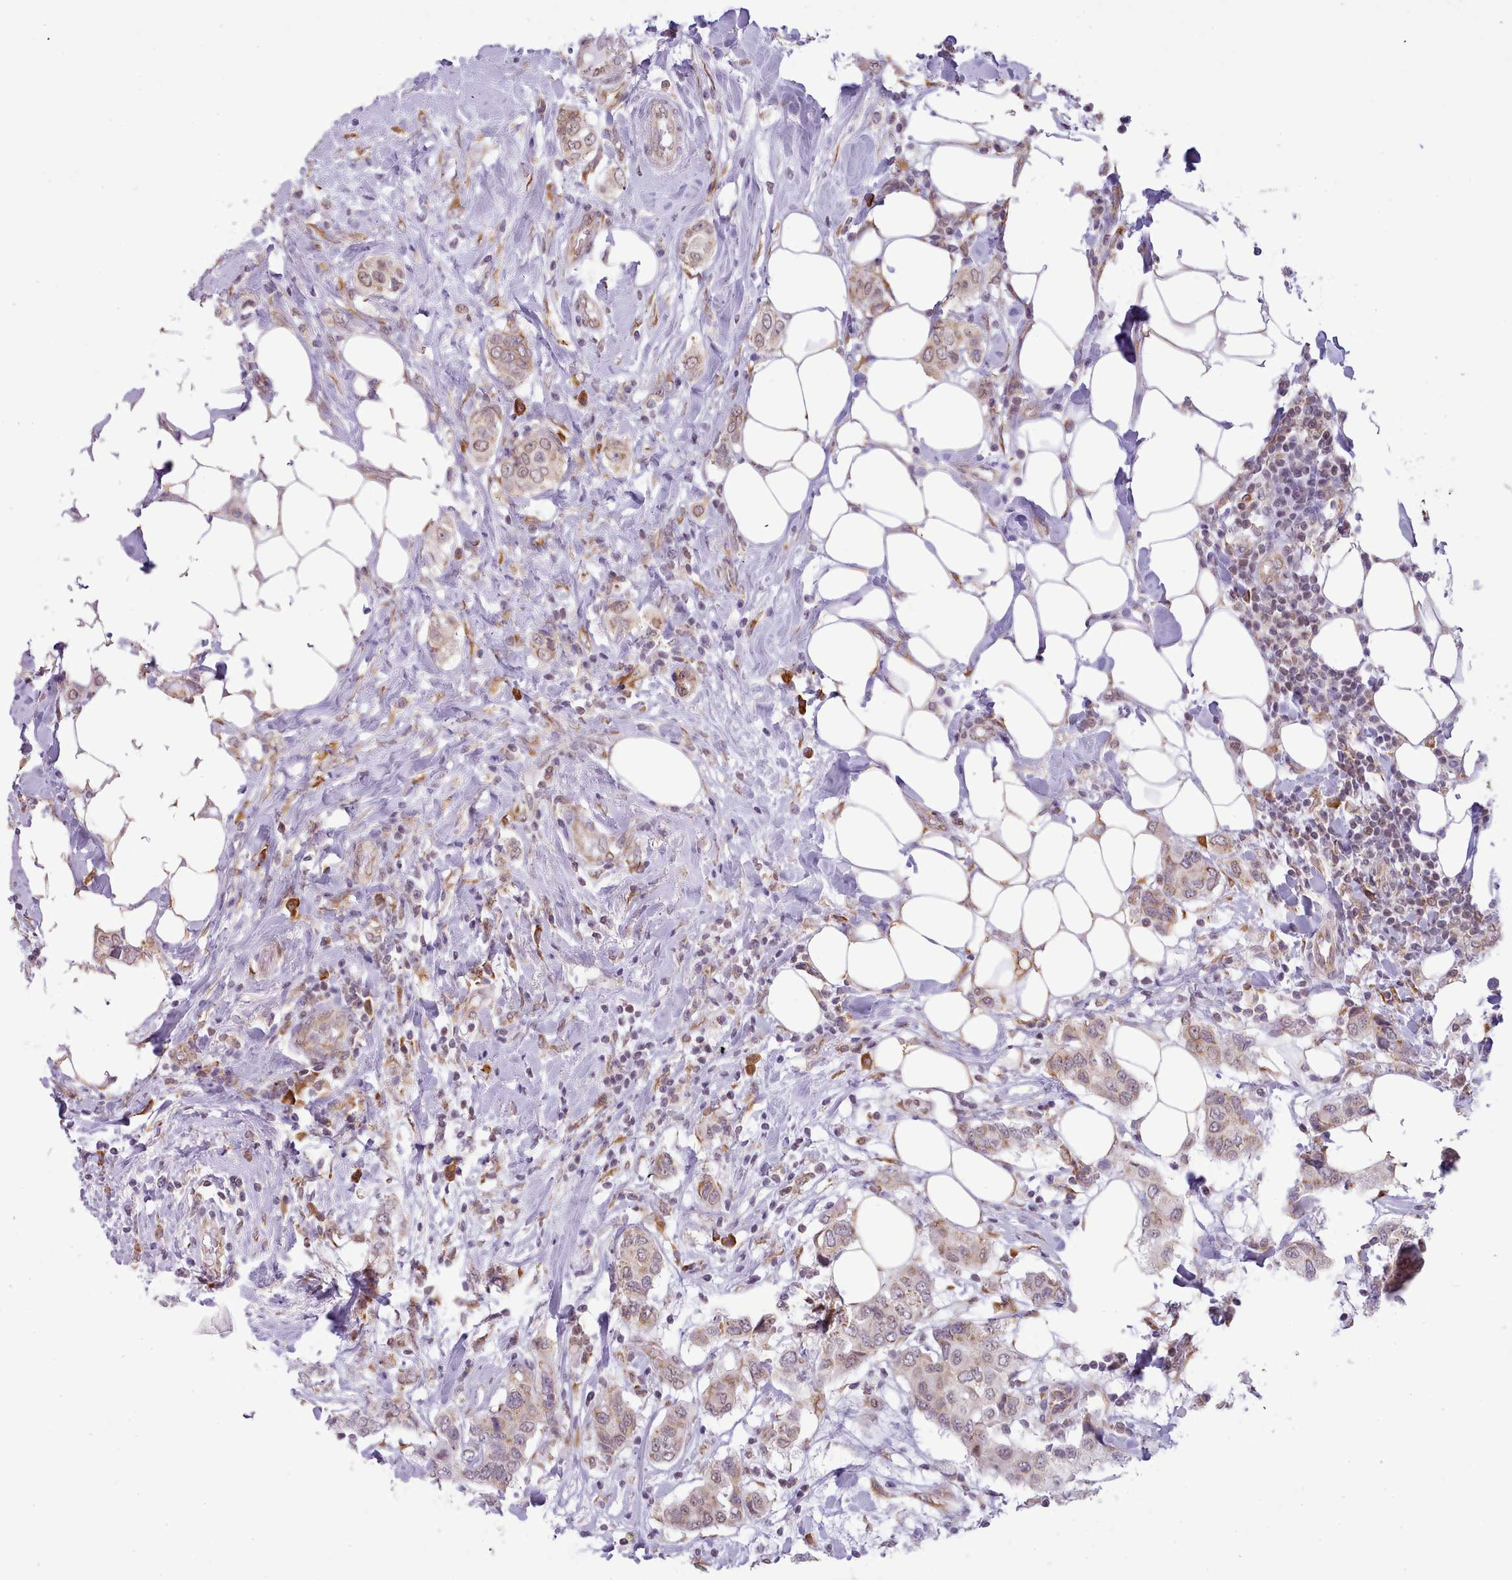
{"staining": {"intensity": "weak", "quantity": ">75%", "location": "cytoplasmic/membranous"}, "tissue": "breast cancer", "cell_type": "Tumor cells", "image_type": "cancer", "snomed": [{"axis": "morphology", "description": "Lobular carcinoma"}, {"axis": "topography", "description": "Breast"}], "caption": "This image shows breast cancer (lobular carcinoma) stained with immunohistochemistry to label a protein in brown. The cytoplasmic/membranous of tumor cells show weak positivity for the protein. Nuclei are counter-stained blue.", "gene": "SEC61B", "patient": {"sex": "female", "age": 51}}